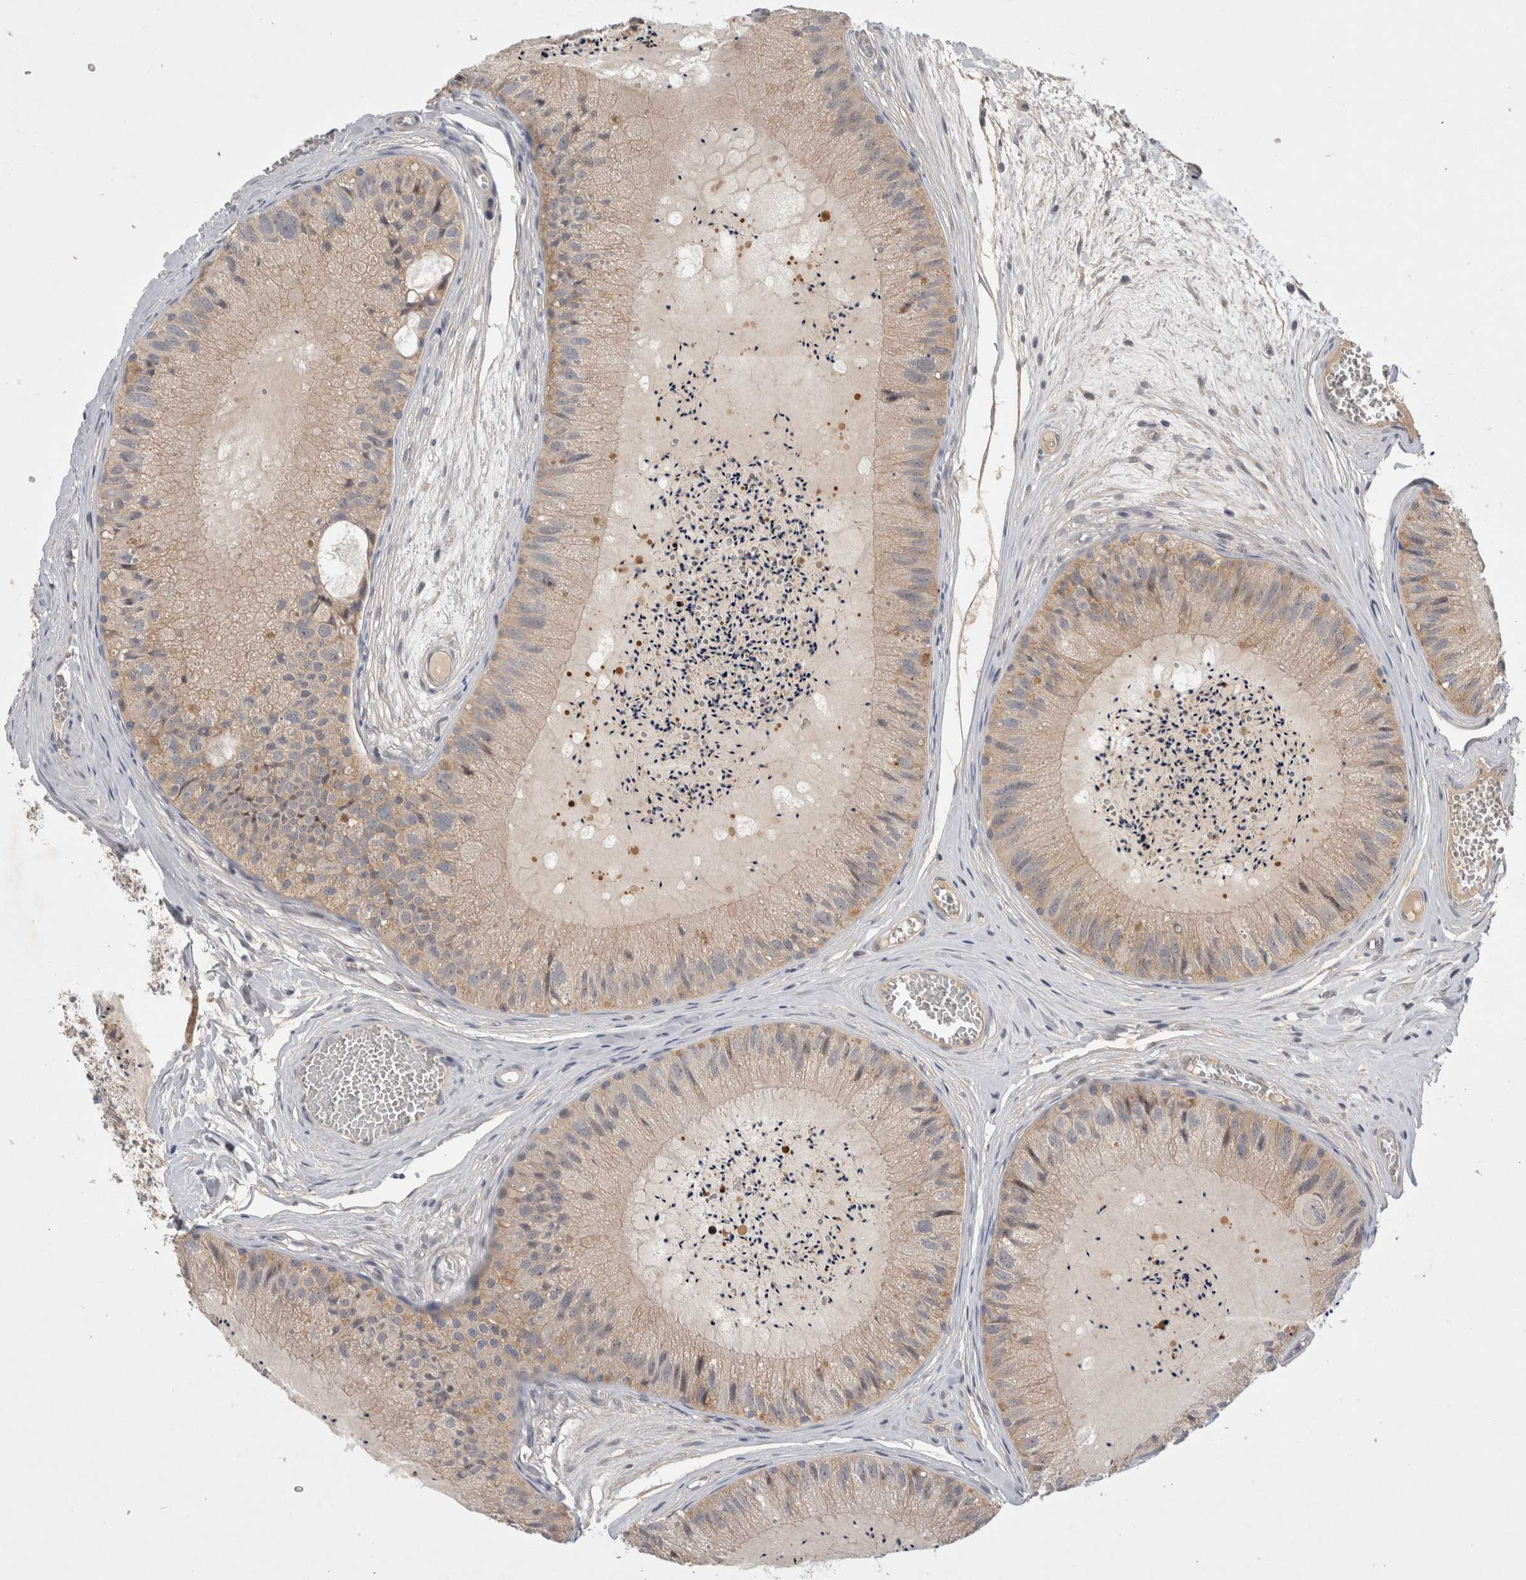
{"staining": {"intensity": "weak", "quantity": ">75%", "location": "cytoplasmic/membranous"}, "tissue": "epididymis", "cell_type": "Glandular cells", "image_type": "normal", "snomed": [{"axis": "morphology", "description": "Normal tissue, NOS"}, {"axis": "topography", "description": "Epididymis"}], "caption": "DAB immunohistochemical staining of unremarkable human epididymis displays weak cytoplasmic/membranous protein expression in approximately >75% of glandular cells.", "gene": "CERS3", "patient": {"sex": "male", "age": 31}}